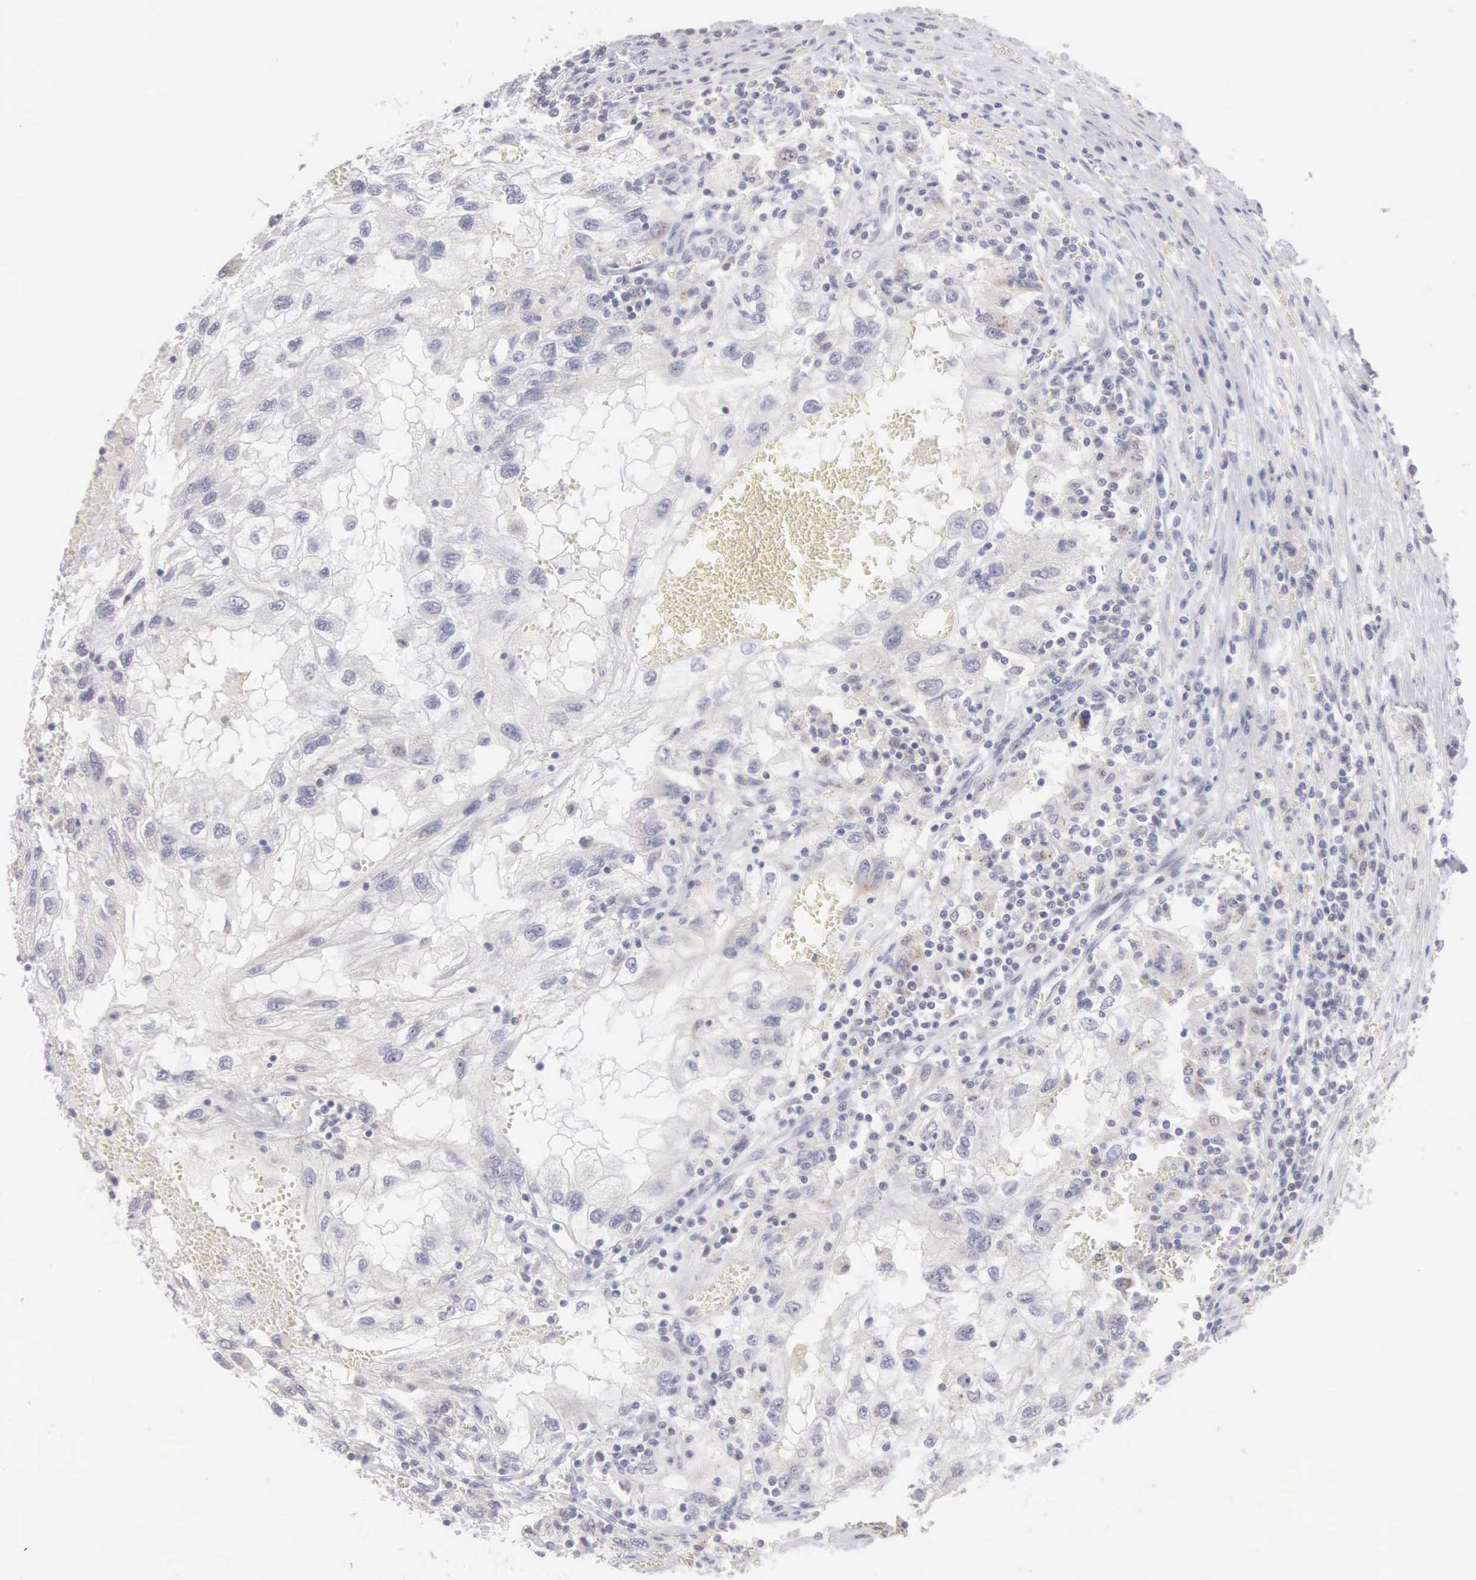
{"staining": {"intensity": "negative", "quantity": "none", "location": "none"}, "tissue": "renal cancer", "cell_type": "Tumor cells", "image_type": "cancer", "snomed": [{"axis": "morphology", "description": "Normal tissue, NOS"}, {"axis": "morphology", "description": "Adenocarcinoma, NOS"}, {"axis": "topography", "description": "Kidney"}], "caption": "IHC histopathology image of renal adenocarcinoma stained for a protein (brown), which displays no expression in tumor cells.", "gene": "MNAT1", "patient": {"sex": "male", "age": 71}}